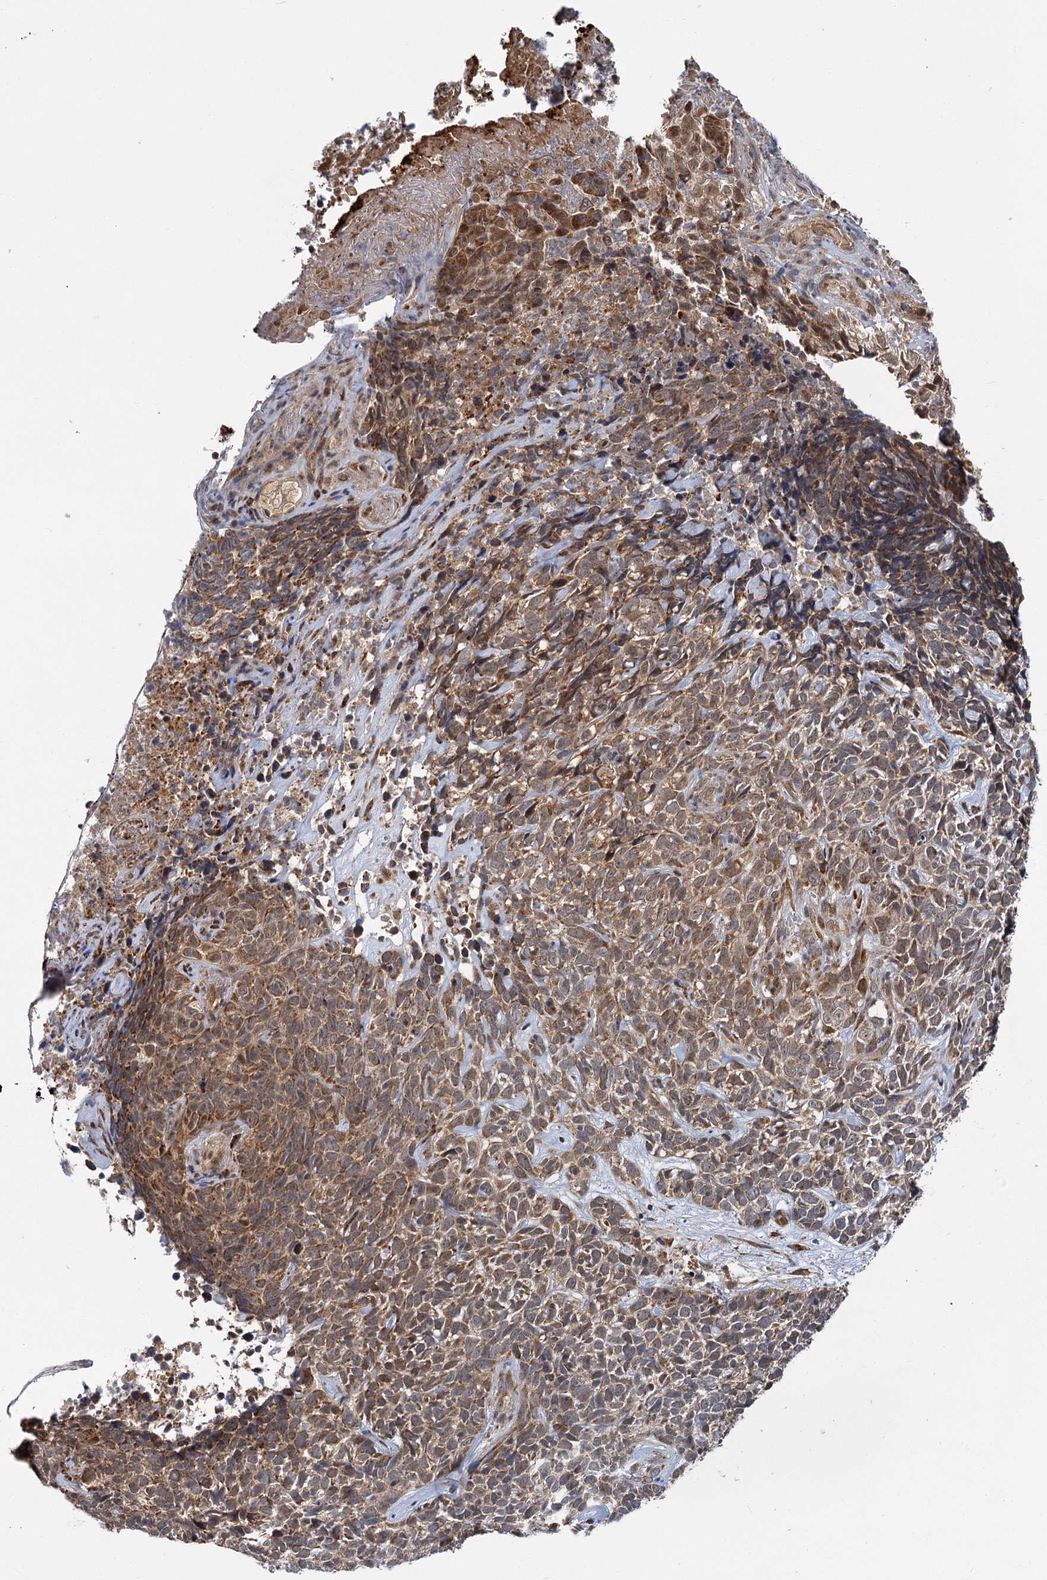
{"staining": {"intensity": "moderate", "quantity": ">75%", "location": "cytoplasmic/membranous"}, "tissue": "skin cancer", "cell_type": "Tumor cells", "image_type": "cancer", "snomed": [{"axis": "morphology", "description": "Basal cell carcinoma"}, {"axis": "topography", "description": "Skin"}], "caption": "Human skin basal cell carcinoma stained with a brown dye displays moderate cytoplasmic/membranous positive expression in approximately >75% of tumor cells.", "gene": "APBA2", "patient": {"sex": "female", "age": 84}}